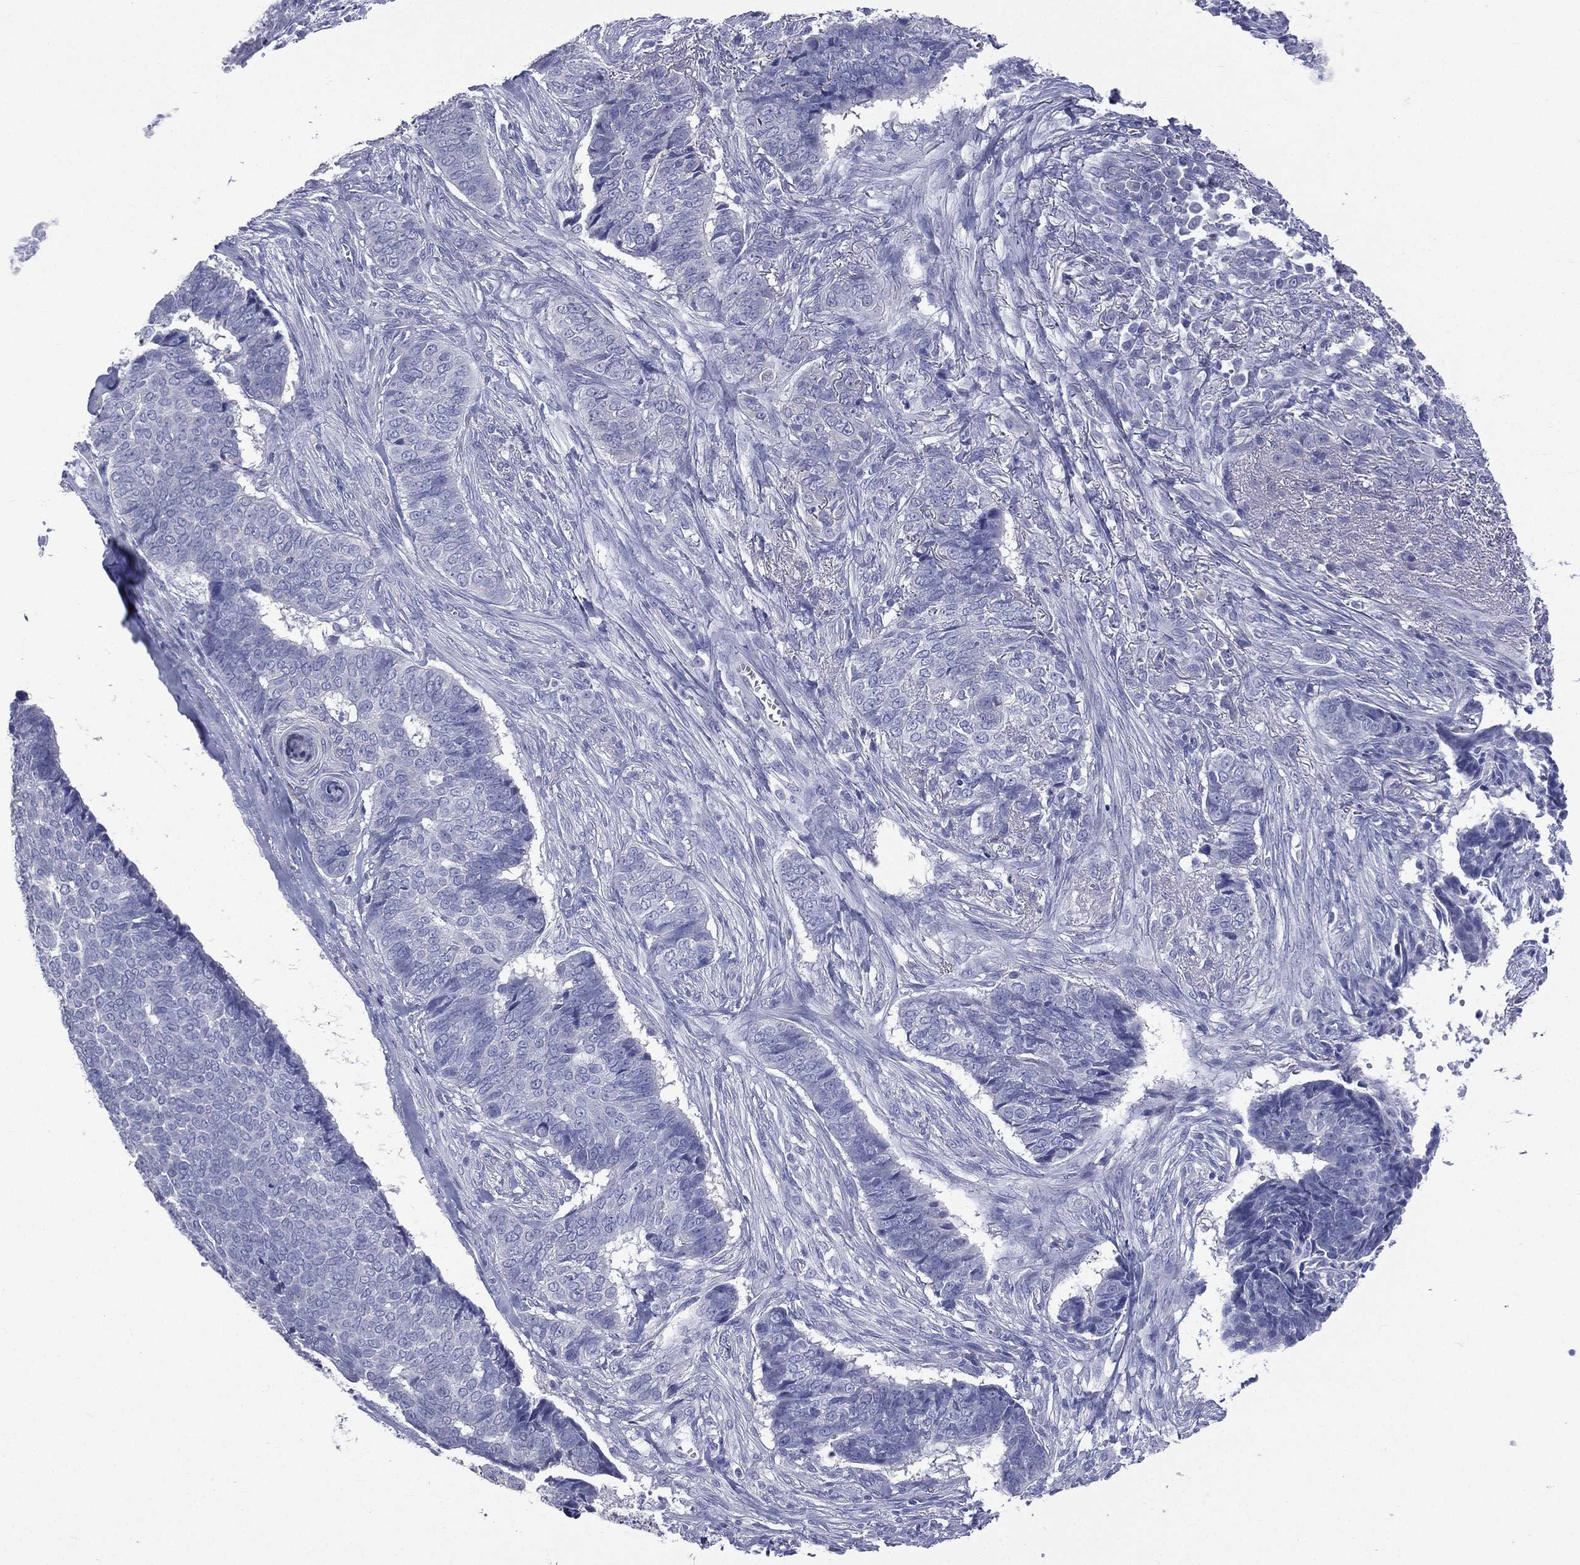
{"staining": {"intensity": "negative", "quantity": "none", "location": "none"}, "tissue": "skin cancer", "cell_type": "Tumor cells", "image_type": "cancer", "snomed": [{"axis": "morphology", "description": "Basal cell carcinoma"}, {"axis": "topography", "description": "Skin"}], "caption": "High power microscopy histopathology image of an immunohistochemistry (IHC) image of basal cell carcinoma (skin), revealing no significant staining in tumor cells.", "gene": "CES2", "patient": {"sex": "male", "age": 86}}